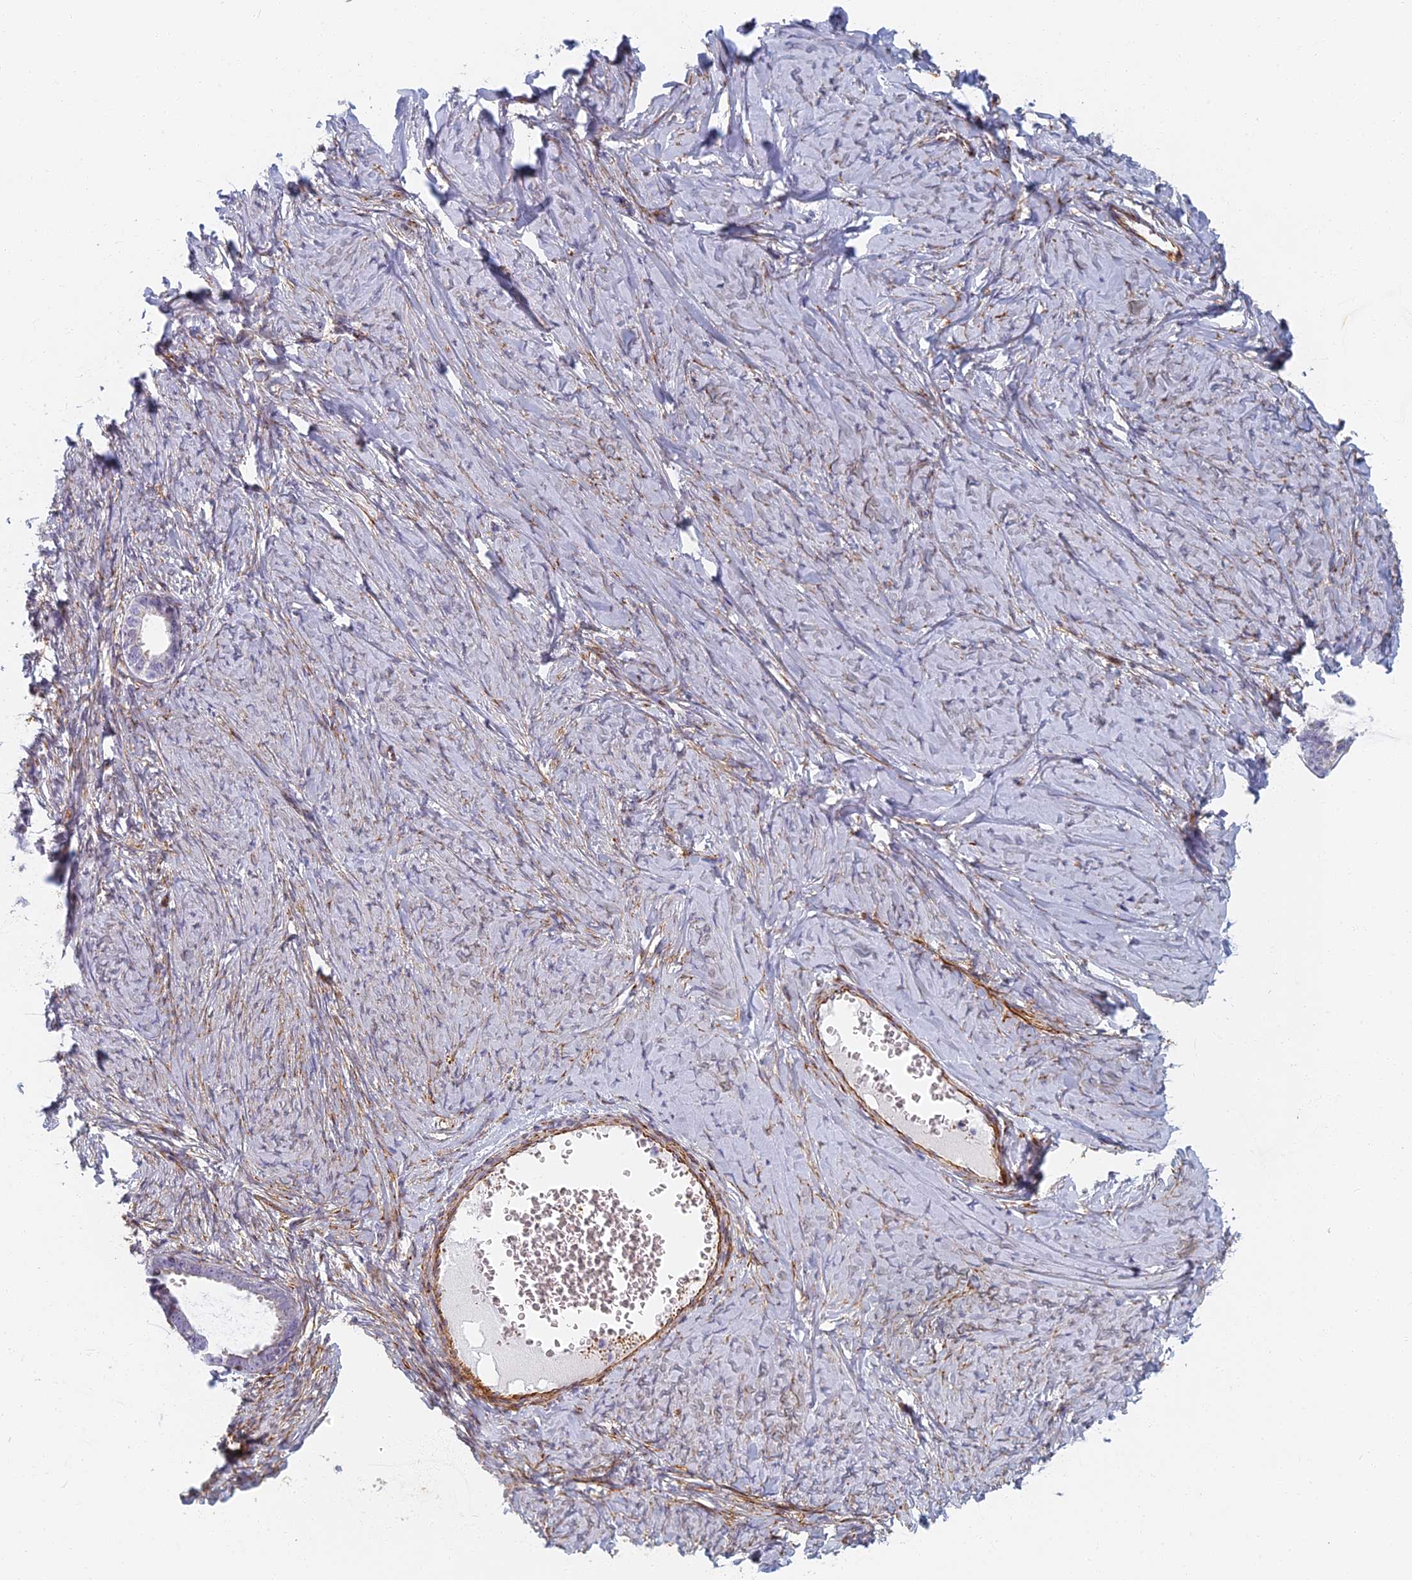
{"staining": {"intensity": "negative", "quantity": "none", "location": "none"}, "tissue": "ovarian cancer", "cell_type": "Tumor cells", "image_type": "cancer", "snomed": [{"axis": "morphology", "description": "Cystadenocarcinoma, serous, NOS"}, {"axis": "topography", "description": "Ovary"}], "caption": "Immunohistochemical staining of human serous cystadenocarcinoma (ovarian) exhibits no significant positivity in tumor cells.", "gene": "ABCB10", "patient": {"sex": "female", "age": 79}}